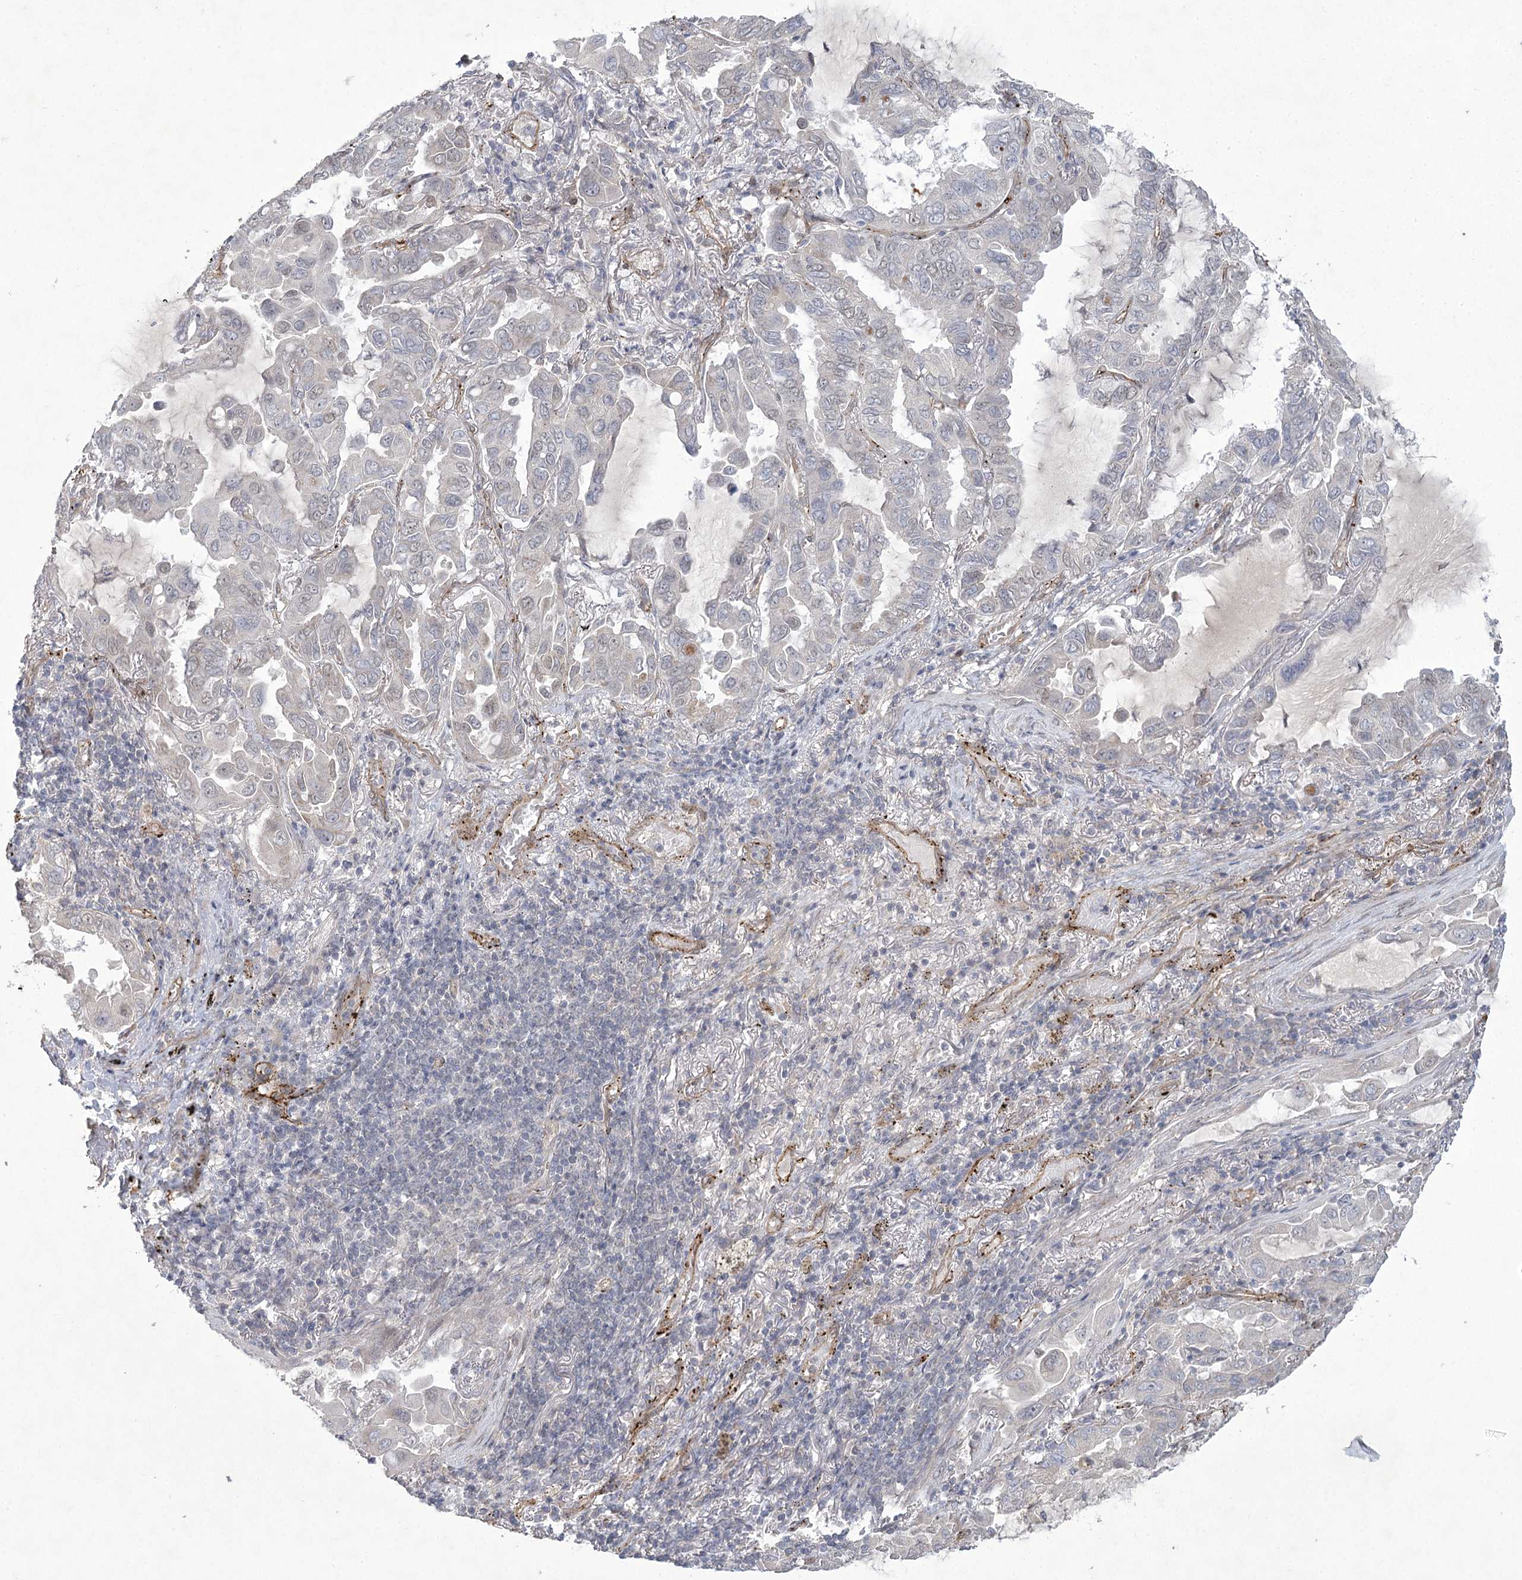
{"staining": {"intensity": "negative", "quantity": "none", "location": "none"}, "tissue": "lung cancer", "cell_type": "Tumor cells", "image_type": "cancer", "snomed": [{"axis": "morphology", "description": "Adenocarcinoma, NOS"}, {"axis": "topography", "description": "Lung"}], "caption": "This is an IHC image of human adenocarcinoma (lung). There is no staining in tumor cells.", "gene": "AMTN", "patient": {"sex": "male", "age": 64}}